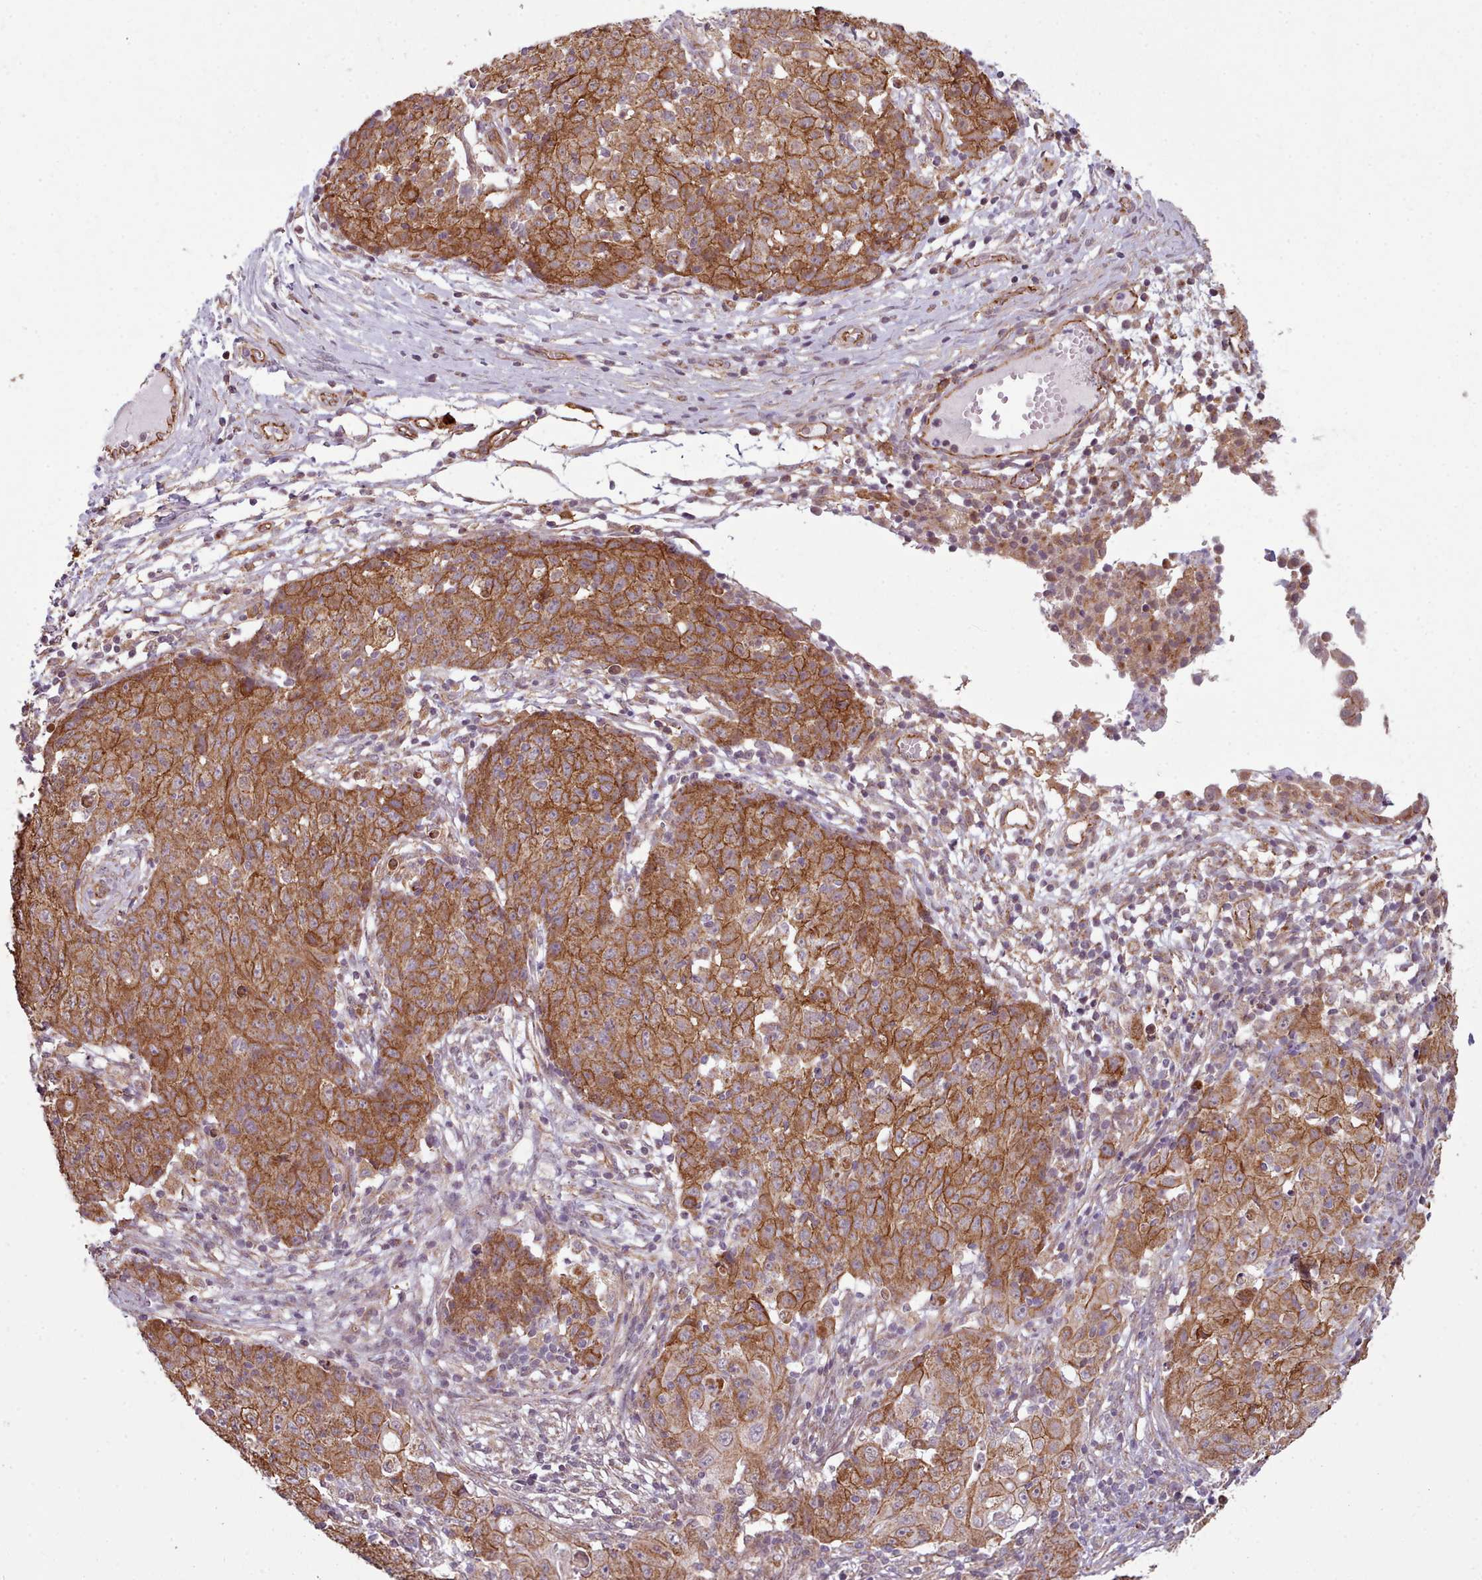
{"staining": {"intensity": "strong", "quantity": ">75%", "location": "cytoplasmic/membranous"}, "tissue": "ovarian cancer", "cell_type": "Tumor cells", "image_type": "cancer", "snomed": [{"axis": "morphology", "description": "Carcinoma, endometroid"}, {"axis": "topography", "description": "Ovary"}], "caption": "IHC of ovarian cancer demonstrates high levels of strong cytoplasmic/membranous expression in approximately >75% of tumor cells. (DAB = brown stain, brightfield microscopy at high magnification).", "gene": "MRPL46", "patient": {"sex": "female", "age": 42}}